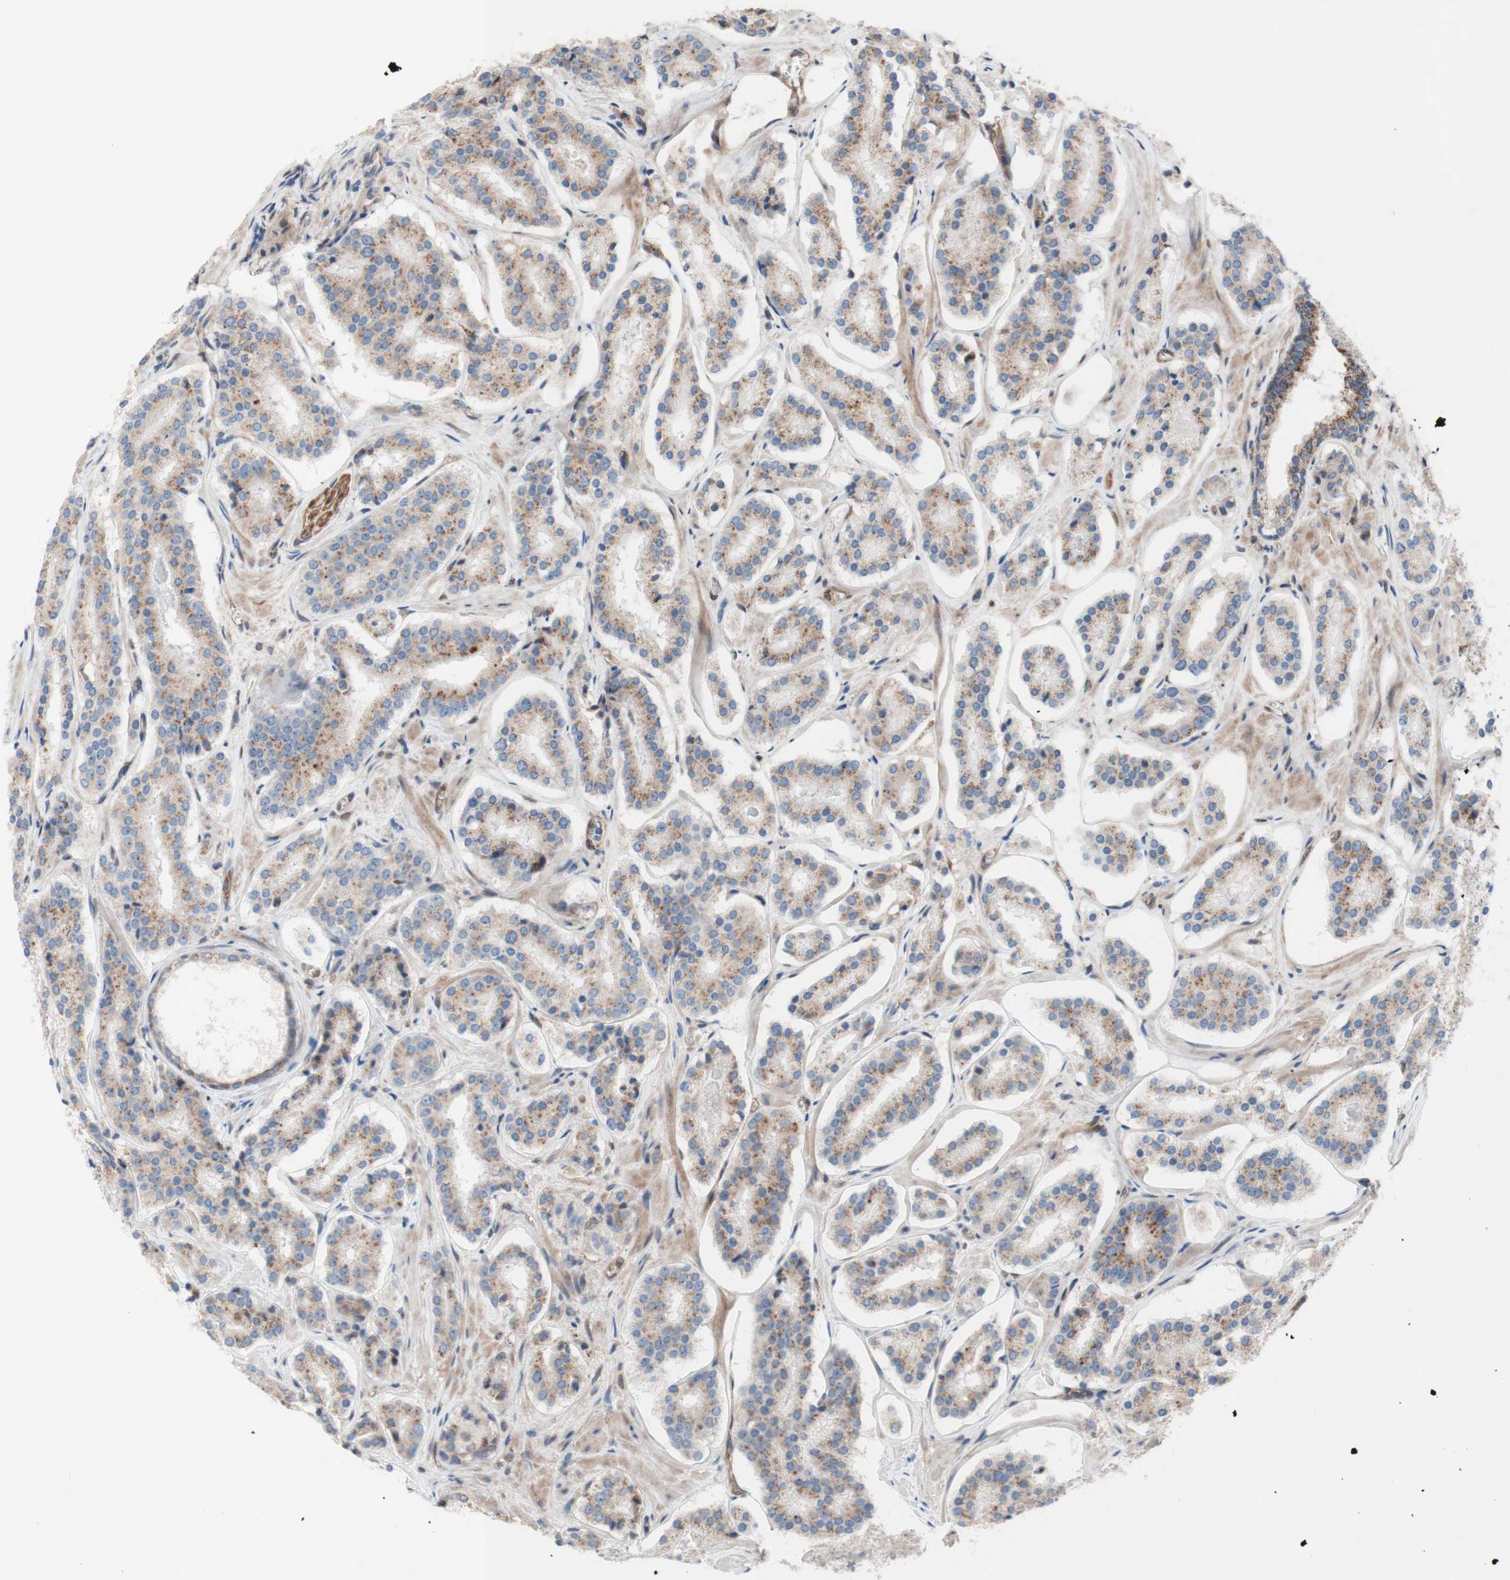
{"staining": {"intensity": "weak", "quantity": ">75%", "location": "cytoplasmic/membranous"}, "tissue": "prostate cancer", "cell_type": "Tumor cells", "image_type": "cancer", "snomed": [{"axis": "morphology", "description": "Adenocarcinoma, High grade"}, {"axis": "topography", "description": "Prostate"}], "caption": "IHC staining of prostate cancer, which shows low levels of weak cytoplasmic/membranous positivity in approximately >75% of tumor cells indicating weak cytoplasmic/membranous protein staining. The staining was performed using DAB (brown) for protein detection and nuclei were counterstained in hematoxylin (blue).", "gene": "CNN3", "patient": {"sex": "male", "age": 60}}